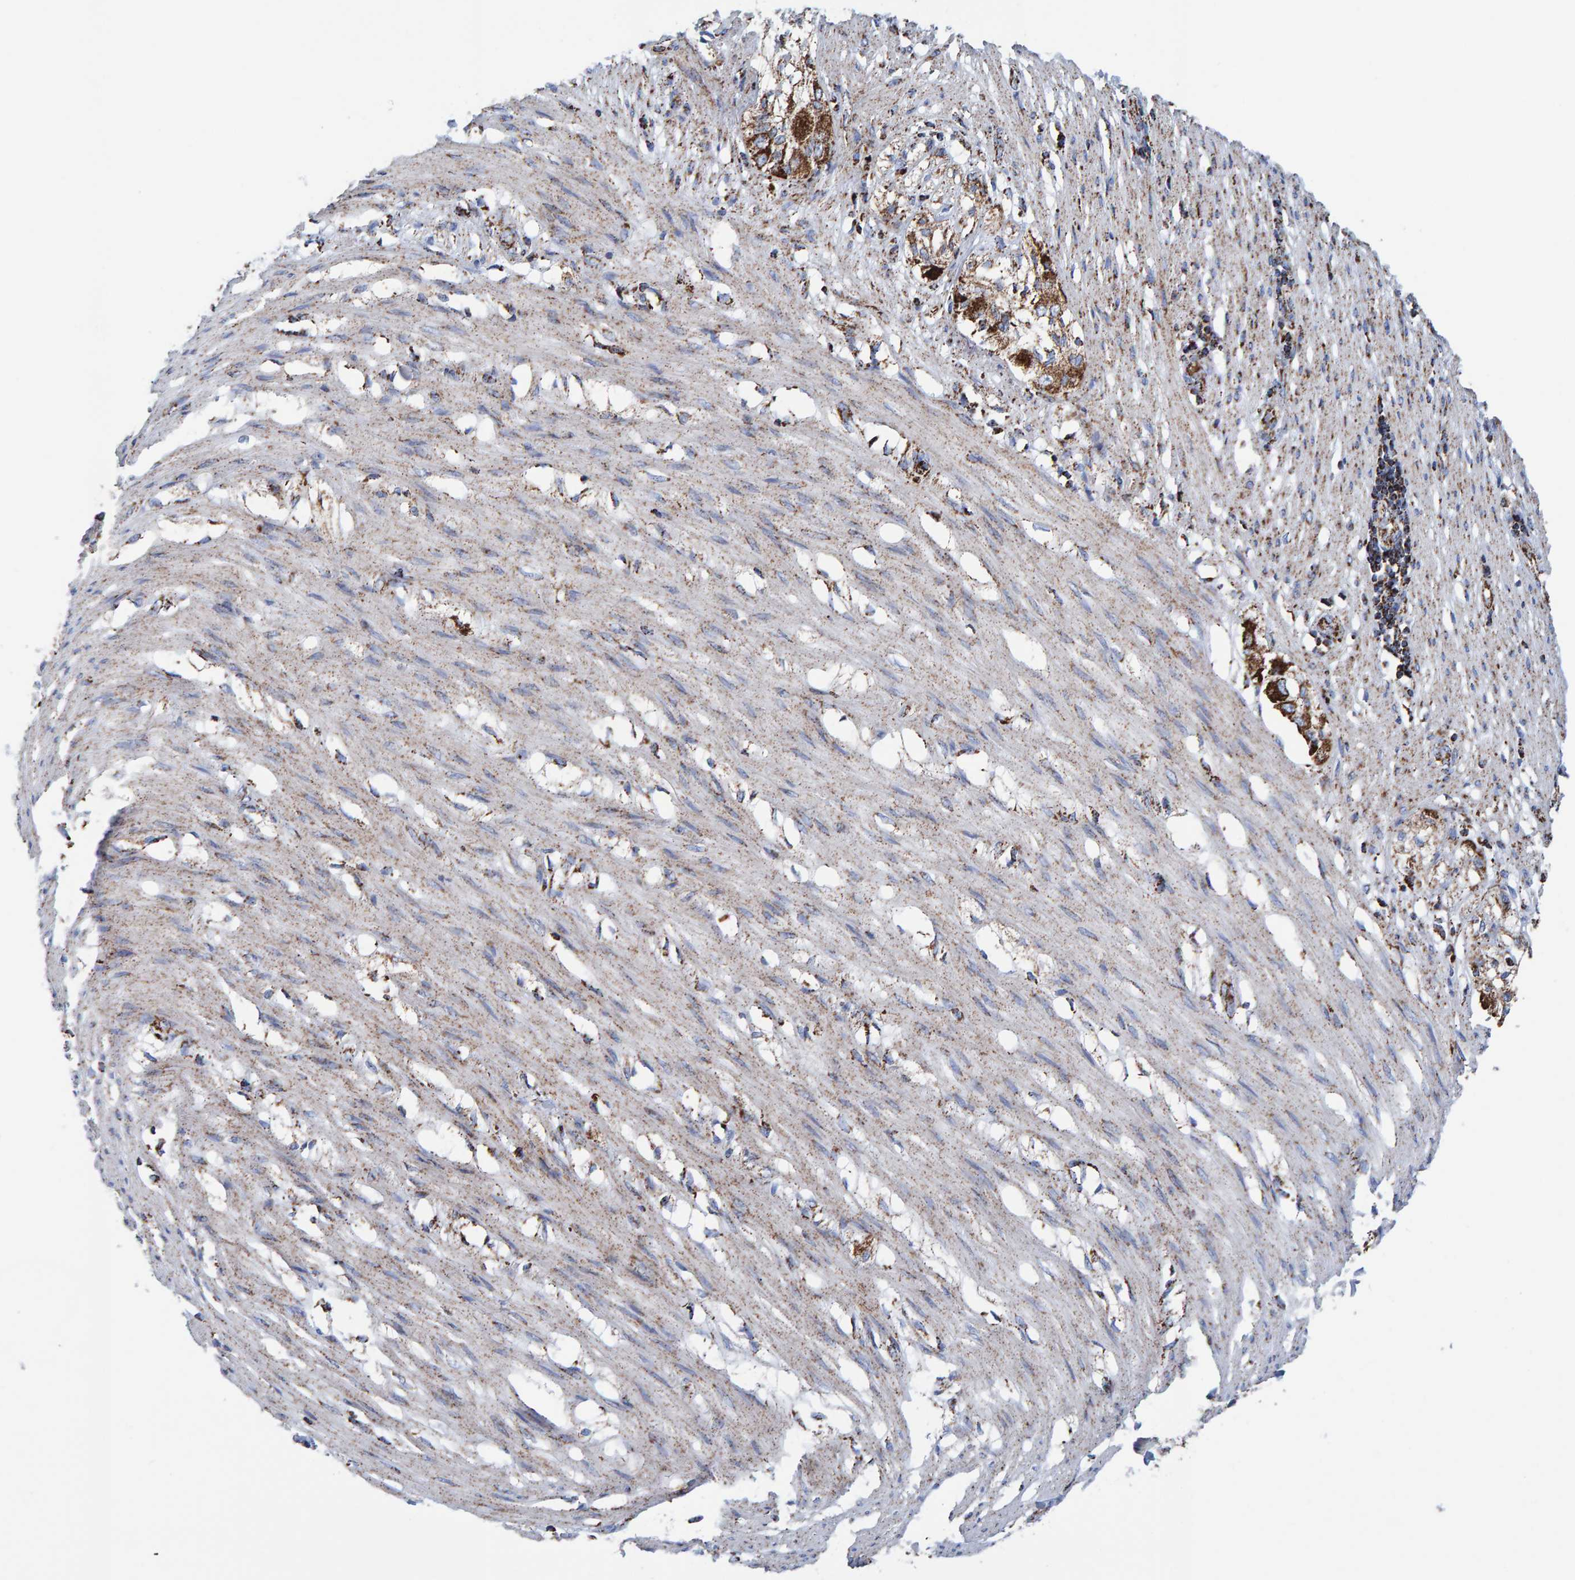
{"staining": {"intensity": "moderate", "quantity": "25%-75%", "location": "cytoplasmic/membranous"}, "tissue": "smooth muscle", "cell_type": "Smooth muscle cells", "image_type": "normal", "snomed": [{"axis": "morphology", "description": "Normal tissue, NOS"}, {"axis": "morphology", "description": "Adenocarcinoma, NOS"}, {"axis": "topography", "description": "Smooth muscle"}, {"axis": "topography", "description": "Colon"}], "caption": "A high-resolution micrograph shows IHC staining of benign smooth muscle, which exhibits moderate cytoplasmic/membranous staining in about 25%-75% of smooth muscle cells. (DAB (3,3'-diaminobenzidine) = brown stain, brightfield microscopy at high magnification).", "gene": "ENSG00000262660", "patient": {"sex": "male", "age": 14}}